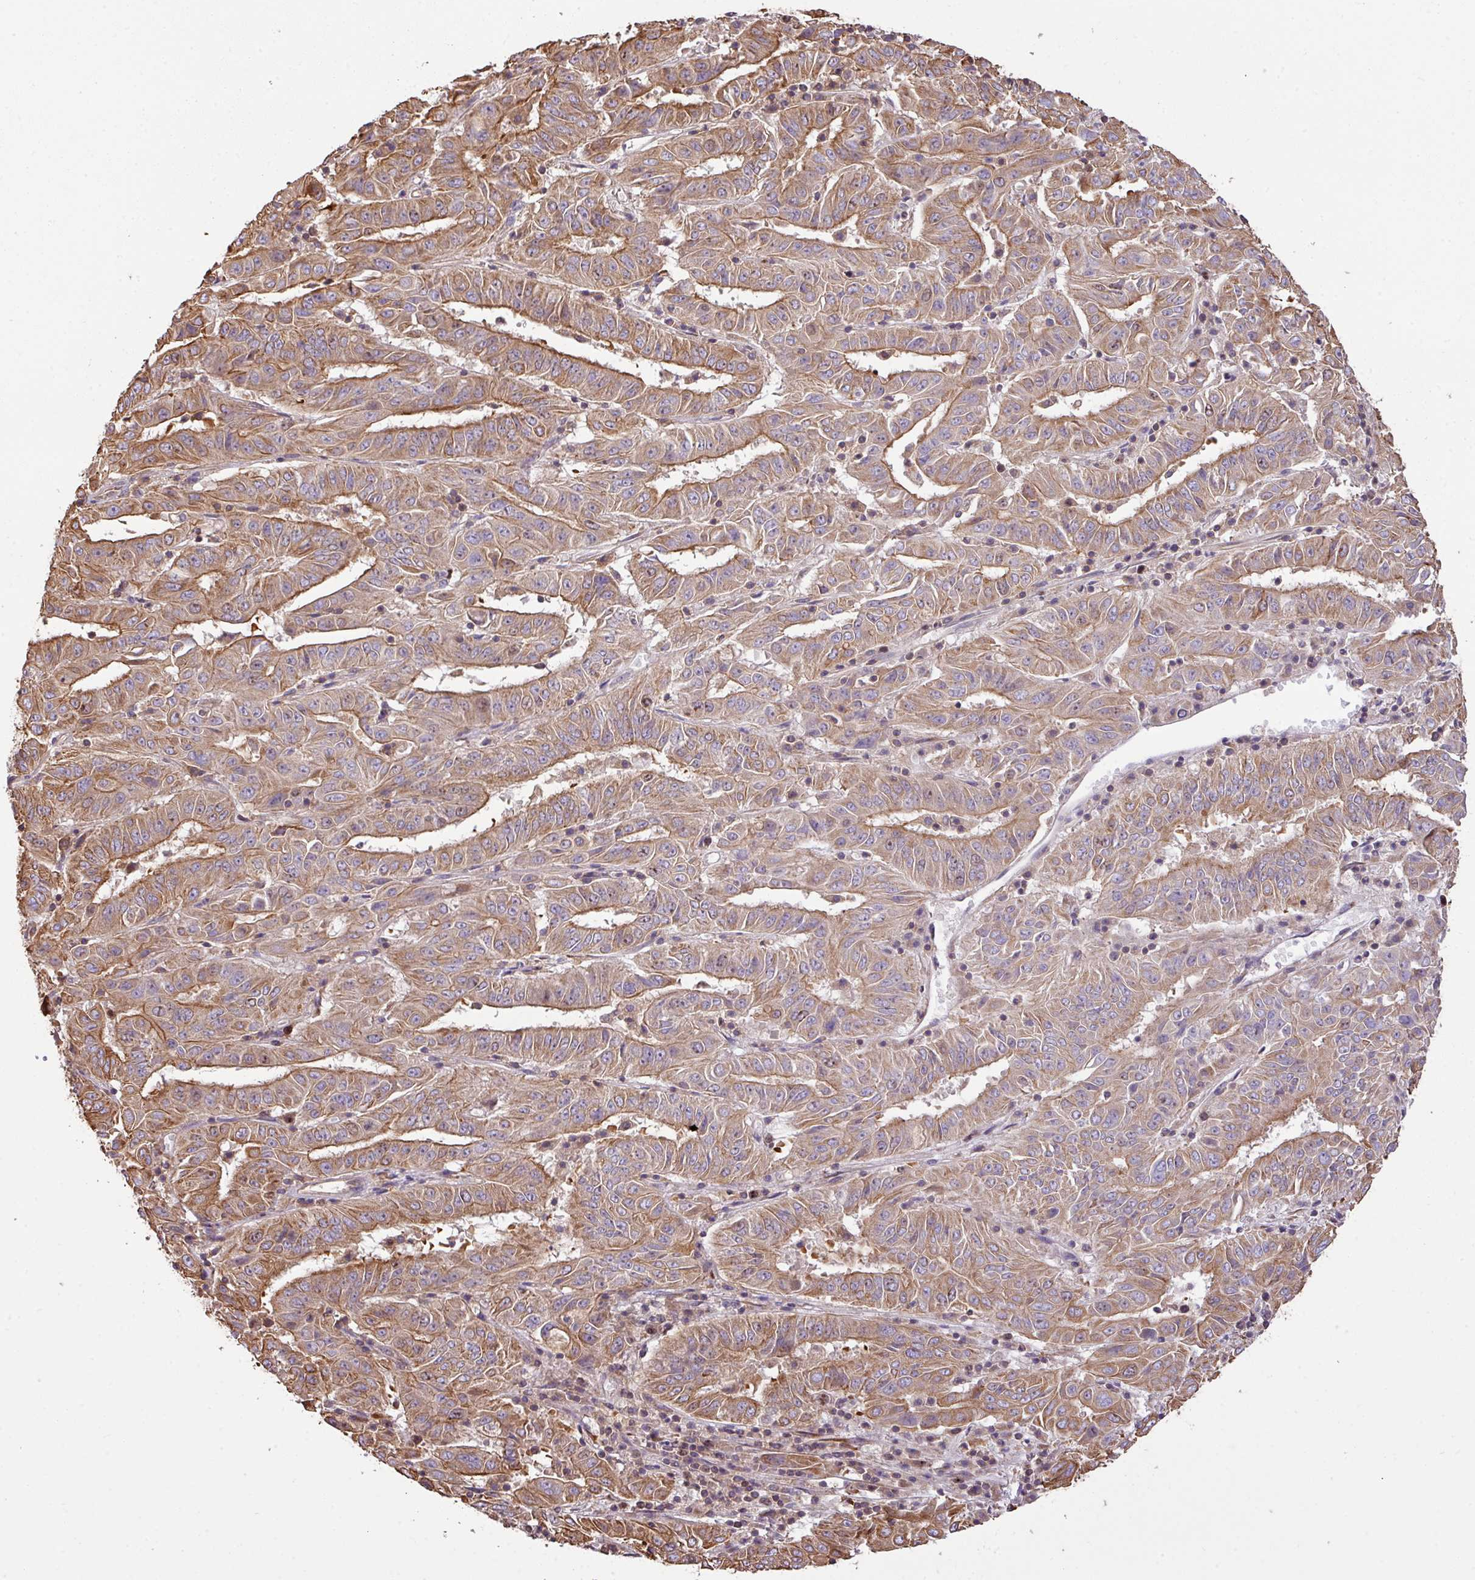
{"staining": {"intensity": "moderate", "quantity": ">75%", "location": "cytoplasmic/membranous"}, "tissue": "pancreatic cancer", "cell_type": "Tumor cells", "image_type": "cancer", "snomed": [{"axis": "morphology", "description": "Adenocarcinoma, NOS"}, {"axis": "topography", "description": "Pancreas"}], "caption": "The image exhibits a brown stain indicating the presence of a protein in the cytoplasmic/membranous of tumor cells in adenocarcinoma (pancreatic).", "gene": "VENTX", "patient": {"sex": "male", "age": 63}}